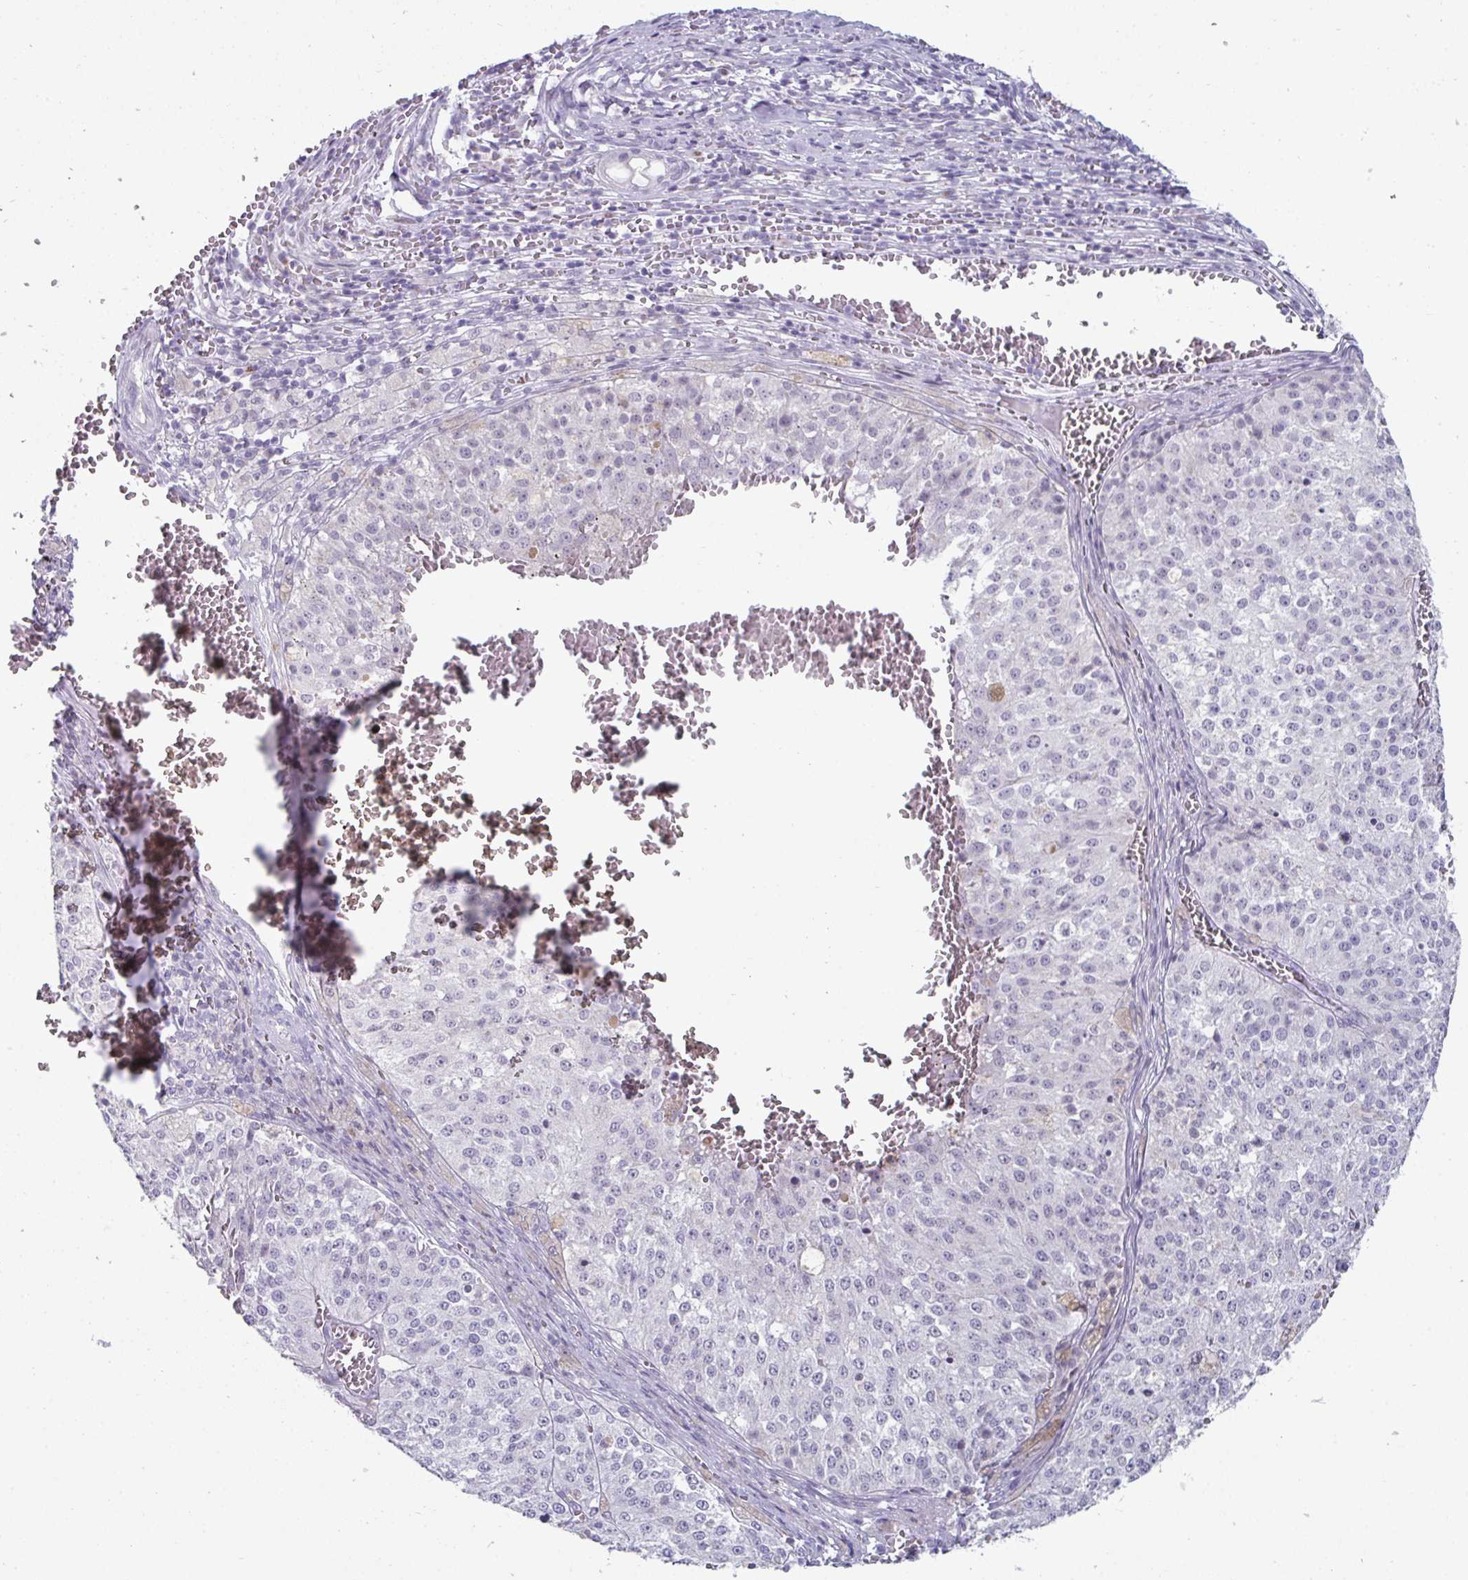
{"staining": {"intensity": "negative", "quantity": "none", "location": "none"}, "tissue": "melanoma", "cell_type": "Tumor cells", "image_type": "cancer", "snomed": [{"axis": "morphology", "description": "Malignant melanoma, Metastatic site"}, {"axis": "topography", "description": "Lymph node"}], "caption": "A histopathology image of human melanoma is negative for staining in tumor cells. (DAB immunohistochemistry with hematoxylin counter stain).", "gene": "VSIG10L", "patient": {"sex": "female", "age": 64}}